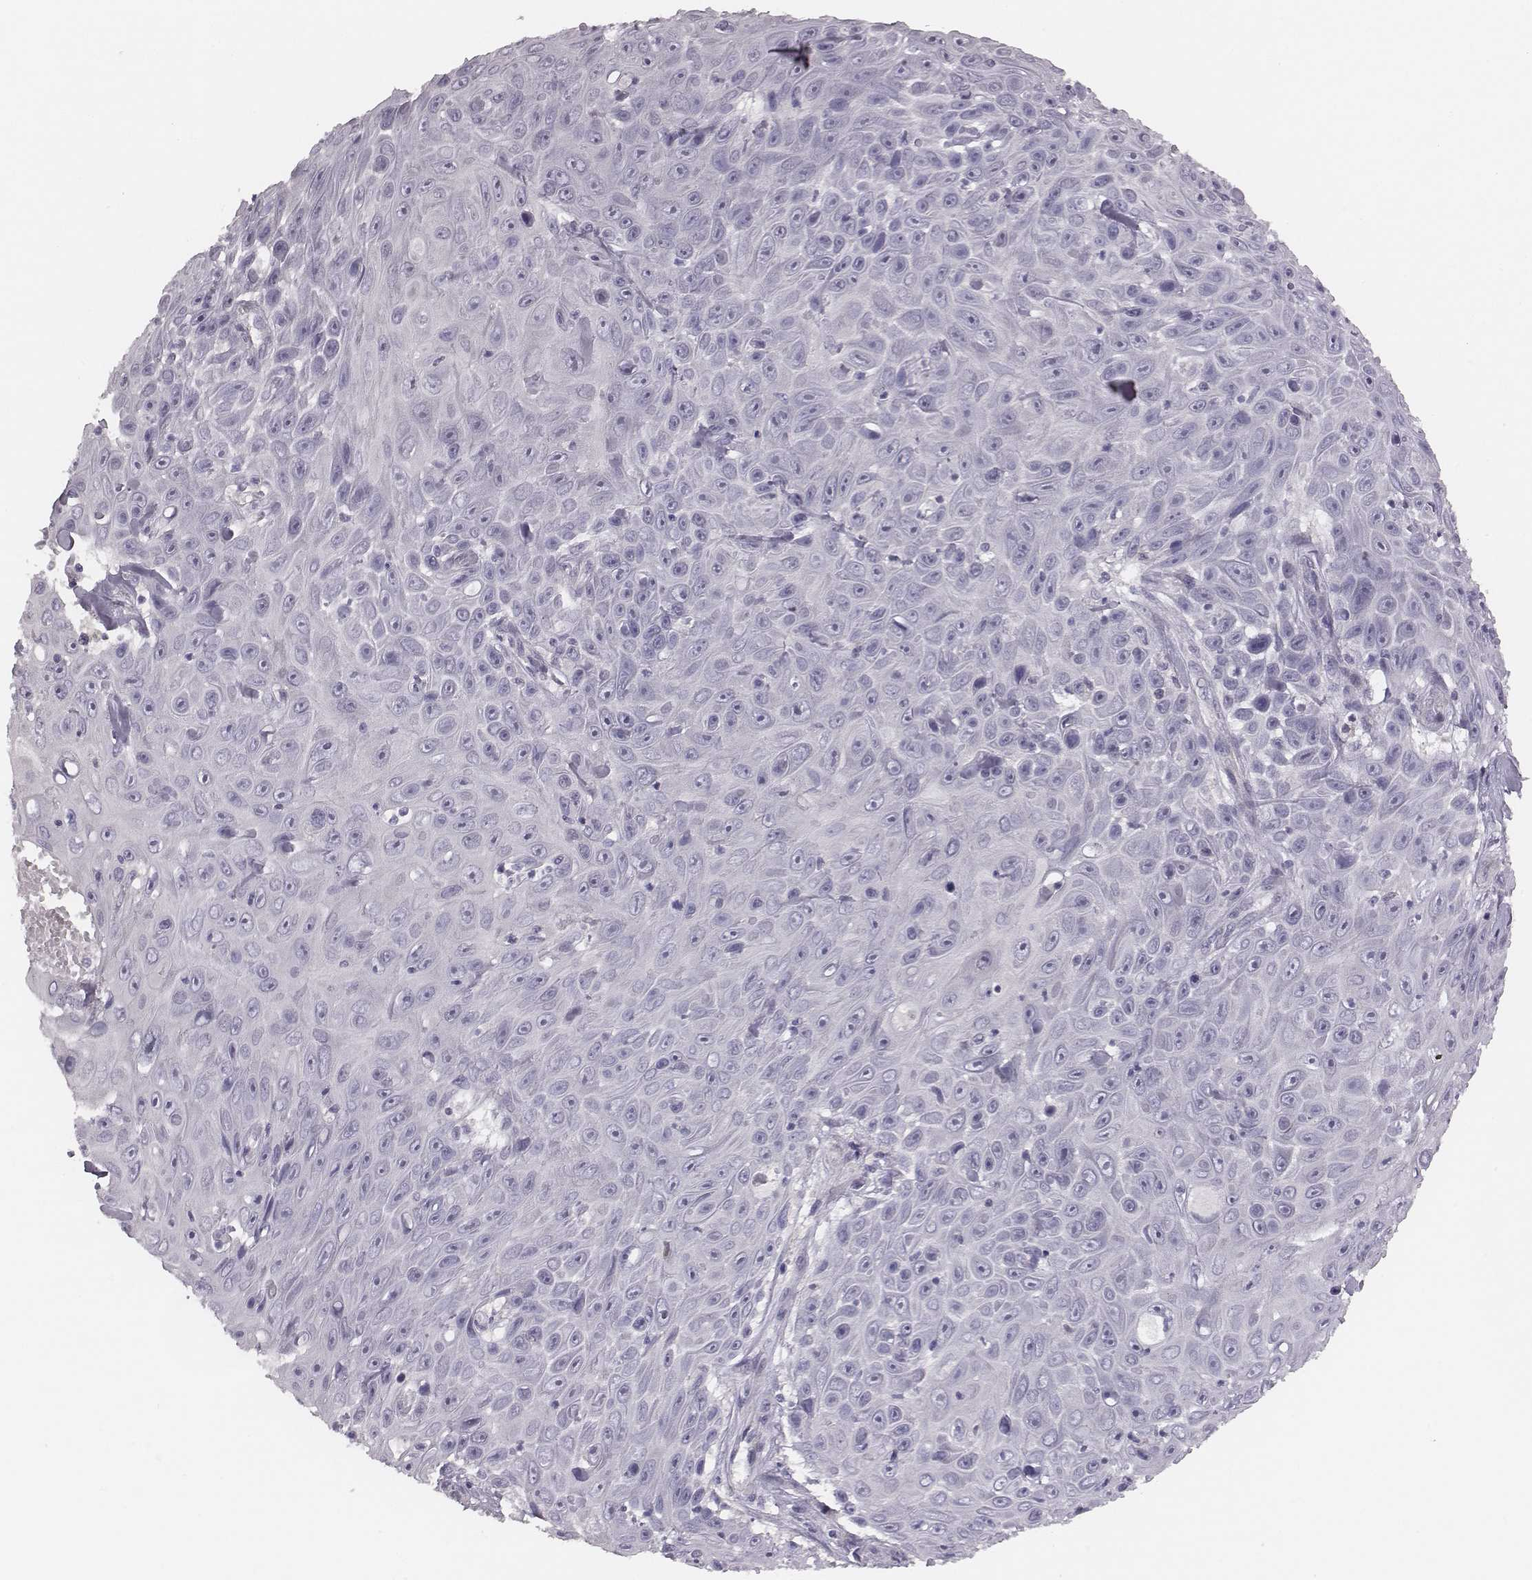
{"staining": {"intensity": "negative", "quantity": "none", "location": "none"}, "tissue": "skin cancer", "cell_type": "Tumor cells", "image_type": "cancer", "snomed": [{"axis": "morphology", "description": "Squamous cell carcinoma, NOS"}, {"axis": "topography", "description": "Skin"}], "caption": "An IHC micrograph of skin squamous cell carcinoma is shown. There is no staining in tumor cells of skin squamous cell carcinoma. (IHC, brightfield microscopy, high magnification).", "gene": "PBK", "patient": {"sex": "male", "age": 82}}